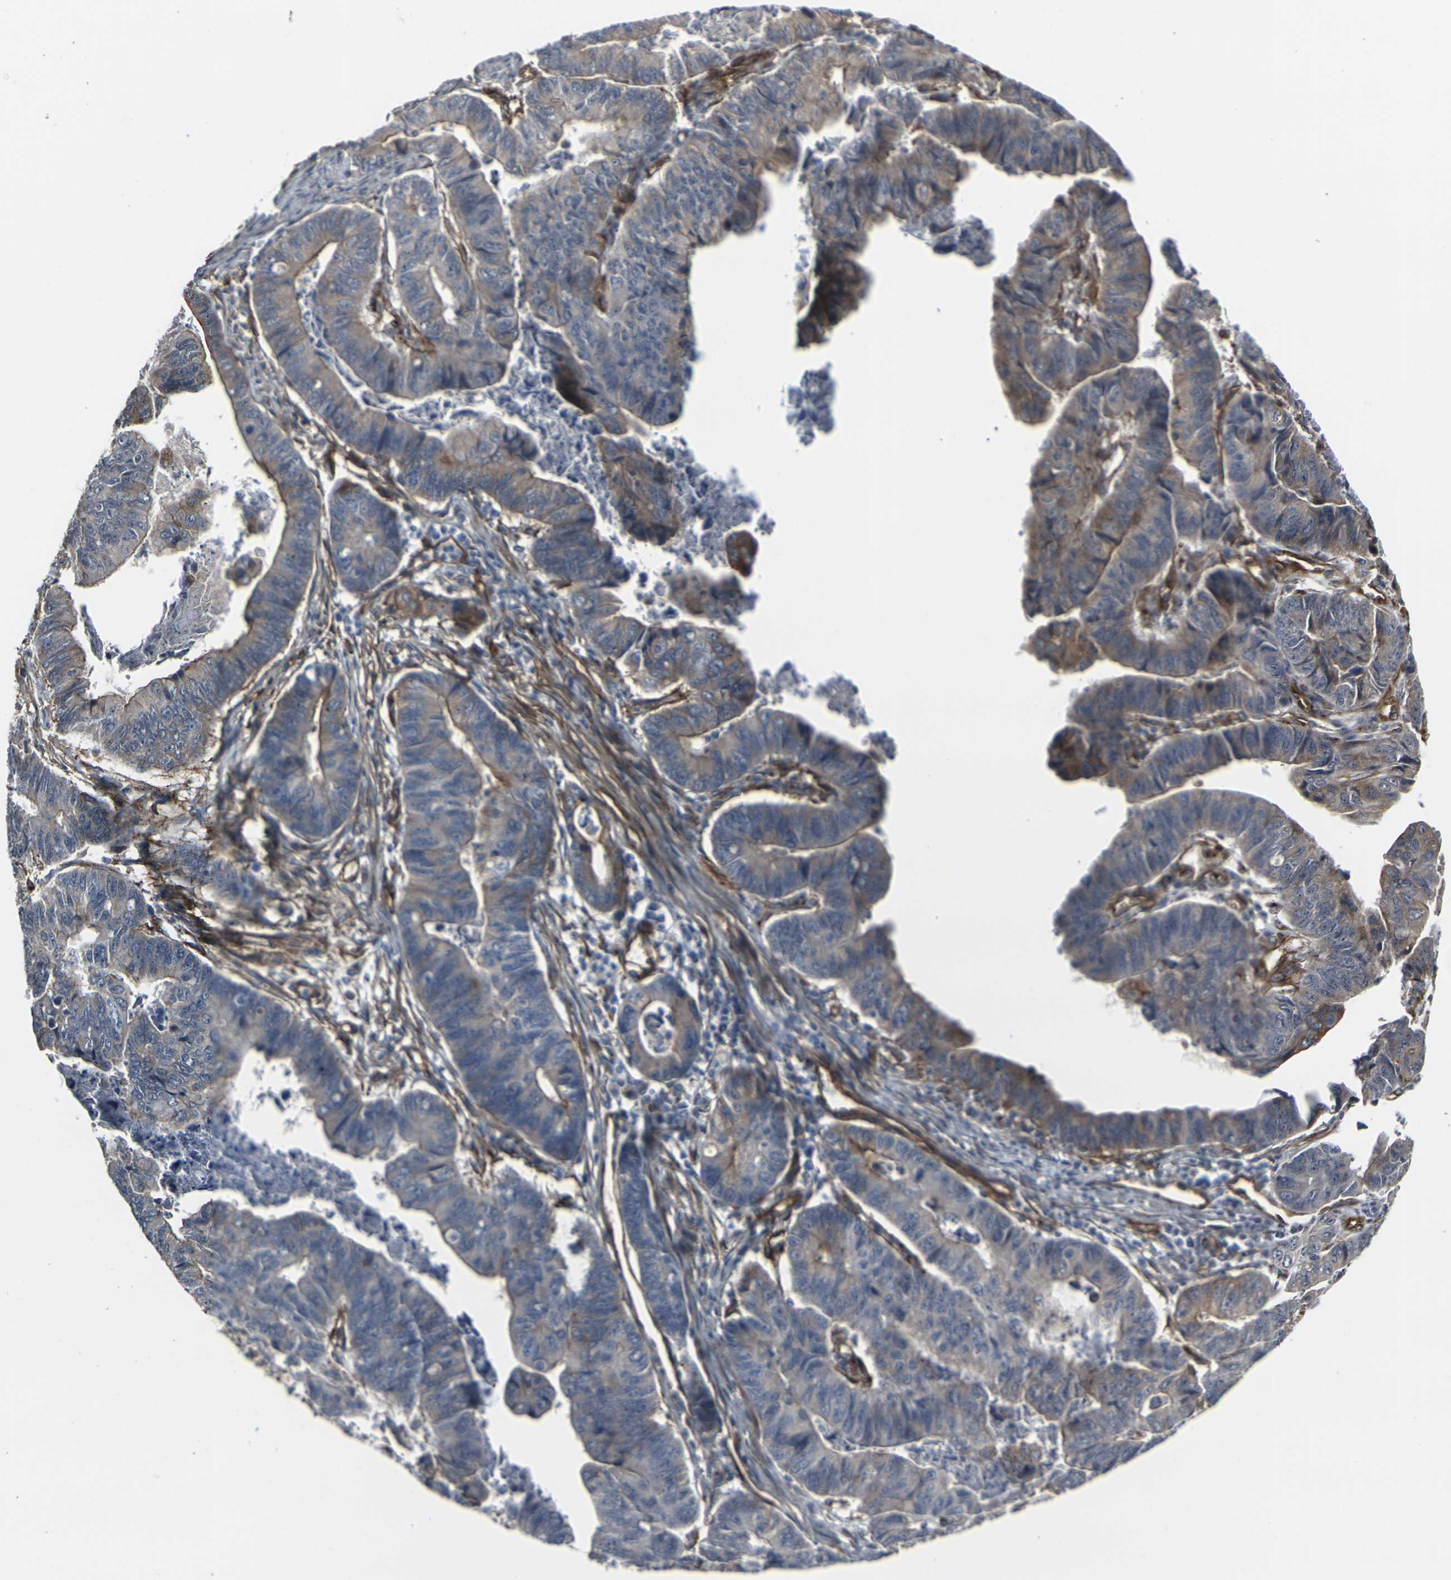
{"staining": {"intensity": "moderate", "quantity": "25%-75%", "location": "cytoplasmic/membranous"}, "tissue": "stomach cancer", "cell_type": "Tumor cells", "image_type": "cancer", "snomed": [{"axis": "morphology", "description": "Adenocarcinoma, NOS"}, {"axis": "topography", "description": "Stomach, lower"}], "caption": "Adenocarcinoma (stomach) tissue displays moderate cytoplasmic/membranous staining in about 25%-75% of tumor cells, visualized by immunohistochemistry. (DAB = brown stain, brightfield microscopy at high magnification).", "gene": "MYOF", "patient": {"sex": "male", "age": 77}}